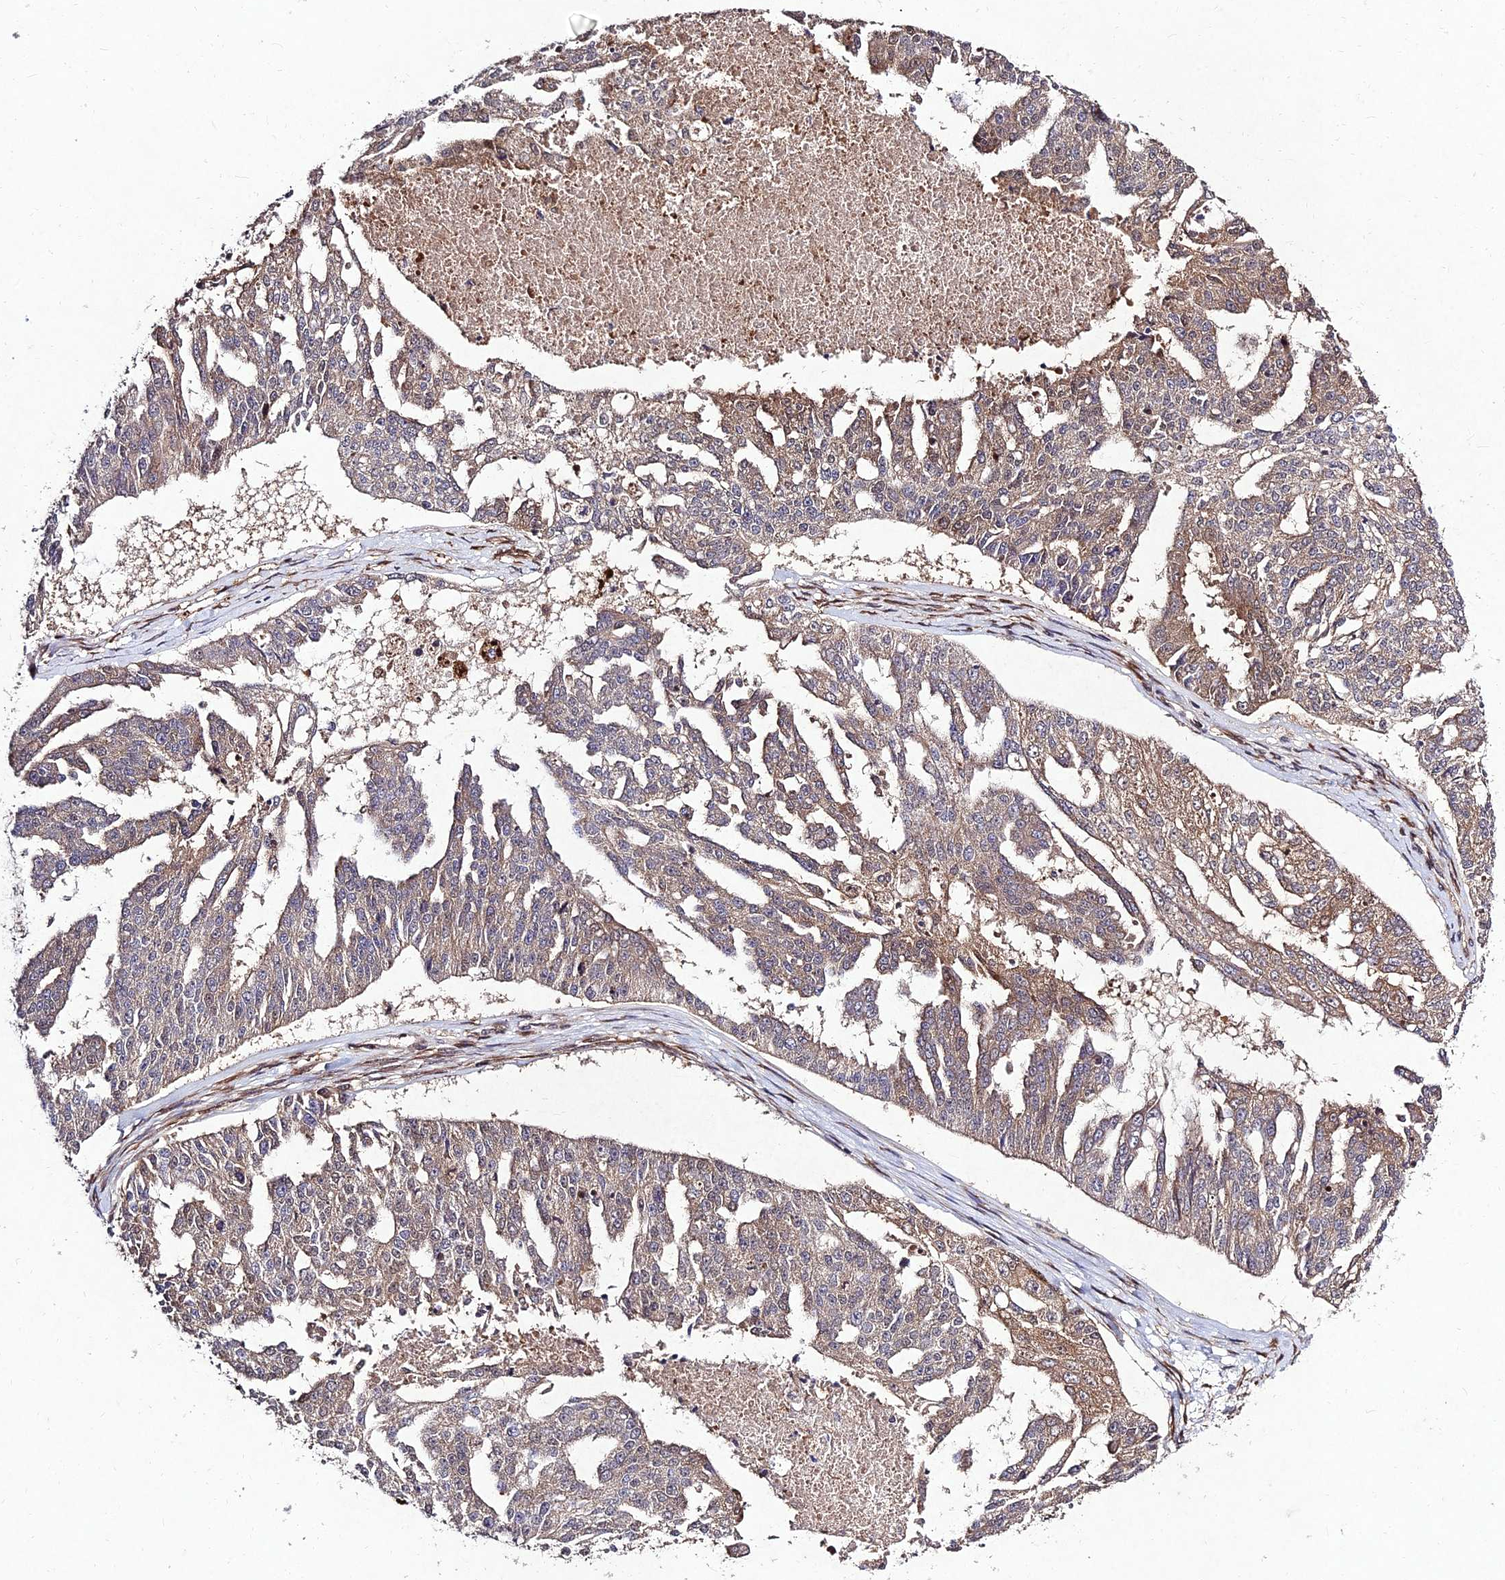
{"staining": {"intensity": "weak", "quantity": "25%-75%", "location": "cytoplasmic/membranous"}, "tissue": "ovarian cancer", "cell_type": "Tumor cells", "image_type": "cancer", "snomed": [{"axis": "morphology", "description": "Cystadenocarcinoma, serous, NOS"}, {"axis": "topography", "description": "Ovary"}], "caption": "A histopathology image showing weak cytoplasmic/membranous positivity in about 25%-75% of tumor cells in serous cystadenocarcinoma (ovarian), as visualized by brown immunohistochemical staining.", "gene": "MKKS", "patient": {"sex": "female", "age": 58}}